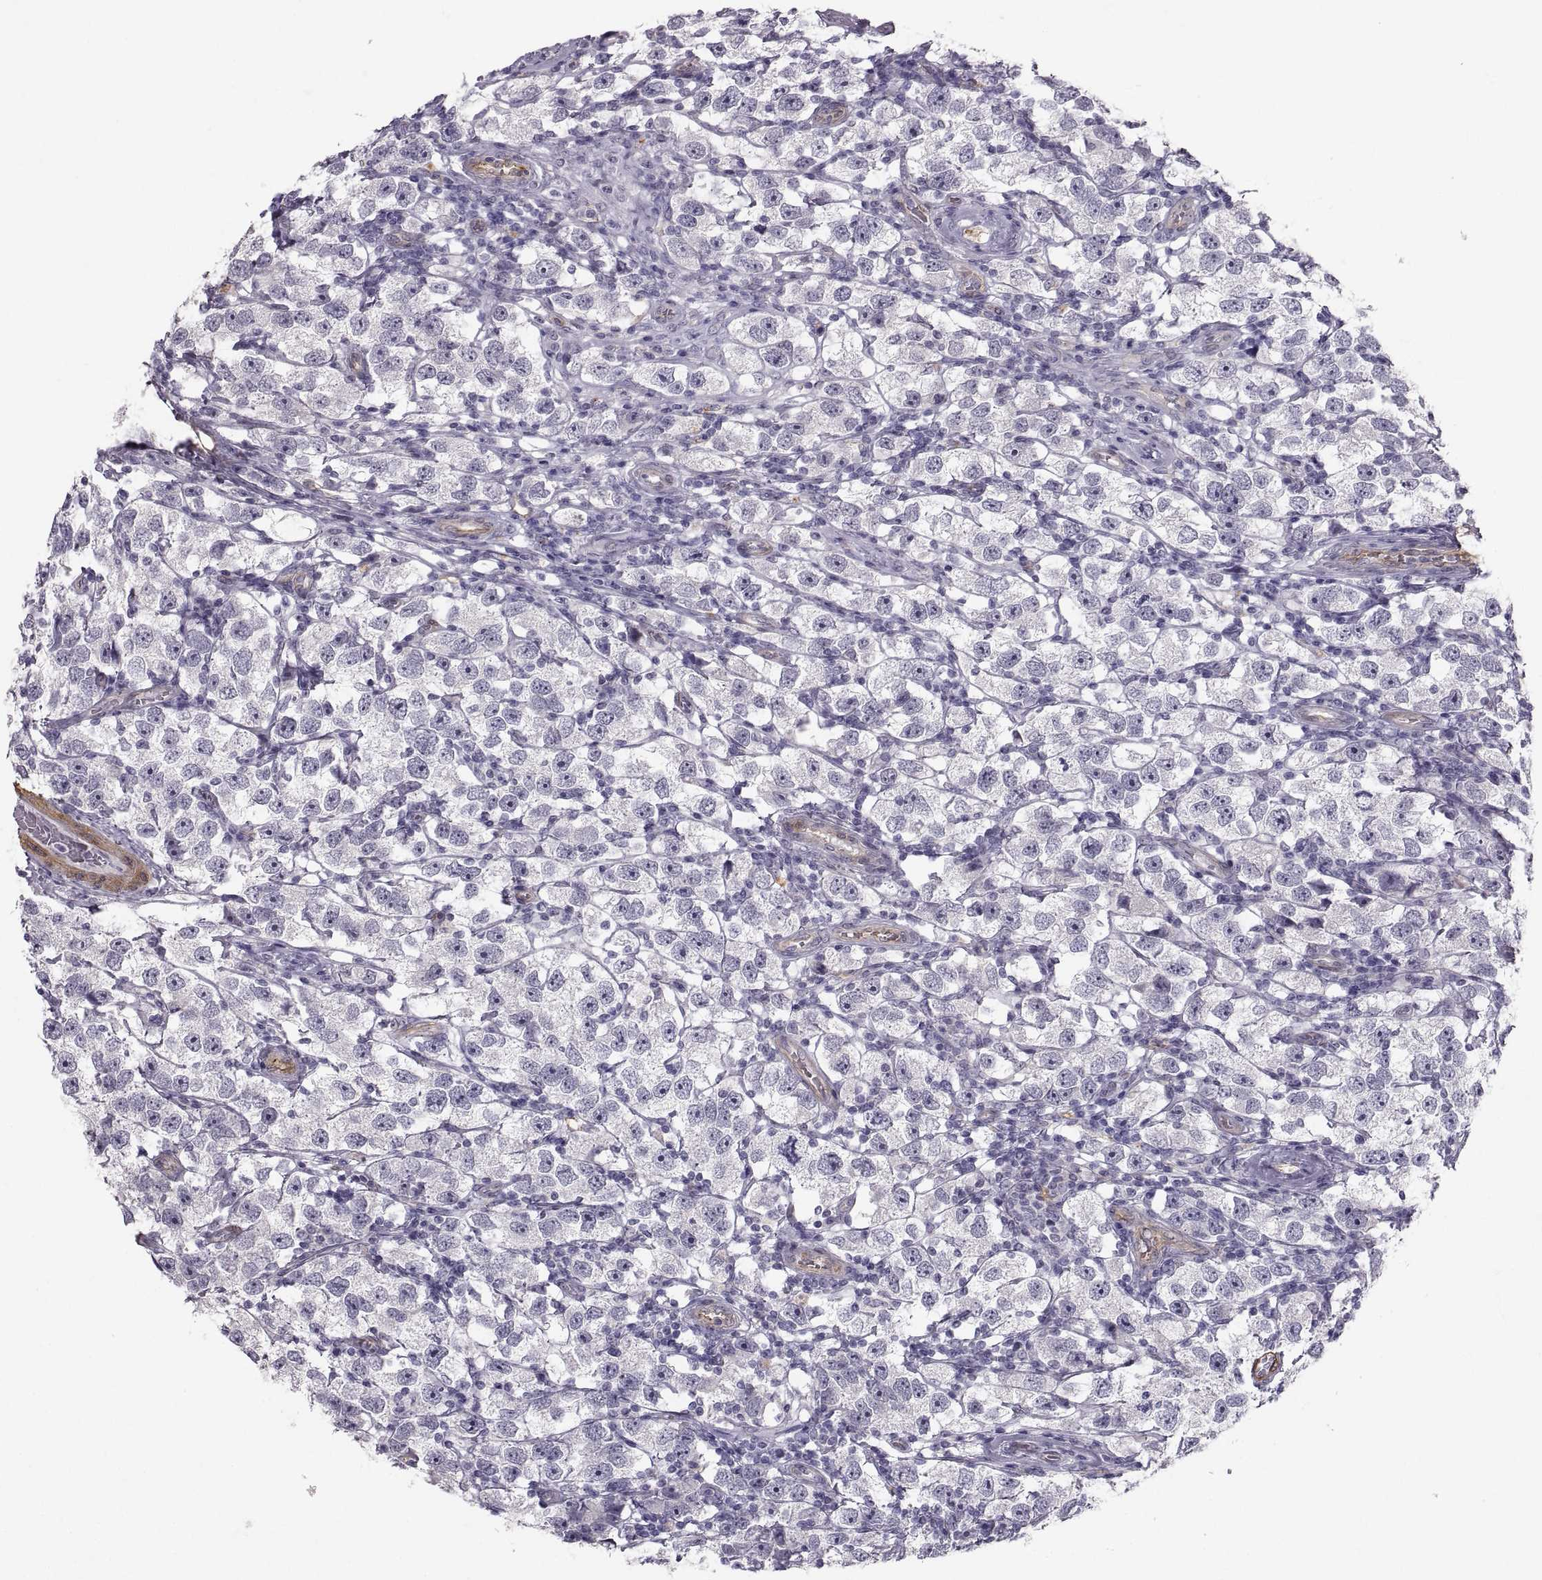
{"staining": {"intensity": "negative", "quantity": "none", "location": "none"}, "tissue": "testis cancer", "cell_type": "Tumor cells", "image_type": "cancer", "snomed": [{"axis": "morphology", "description": "Seminoma, NOS"}, {"axis": "topography", "description": "Testis"}], "caption": "Micrograph shows no significant protein positivity in tumor cells of seminoma (testis).", "gene": "PGM5", "patient": {"sex": "male", "age": 26}}